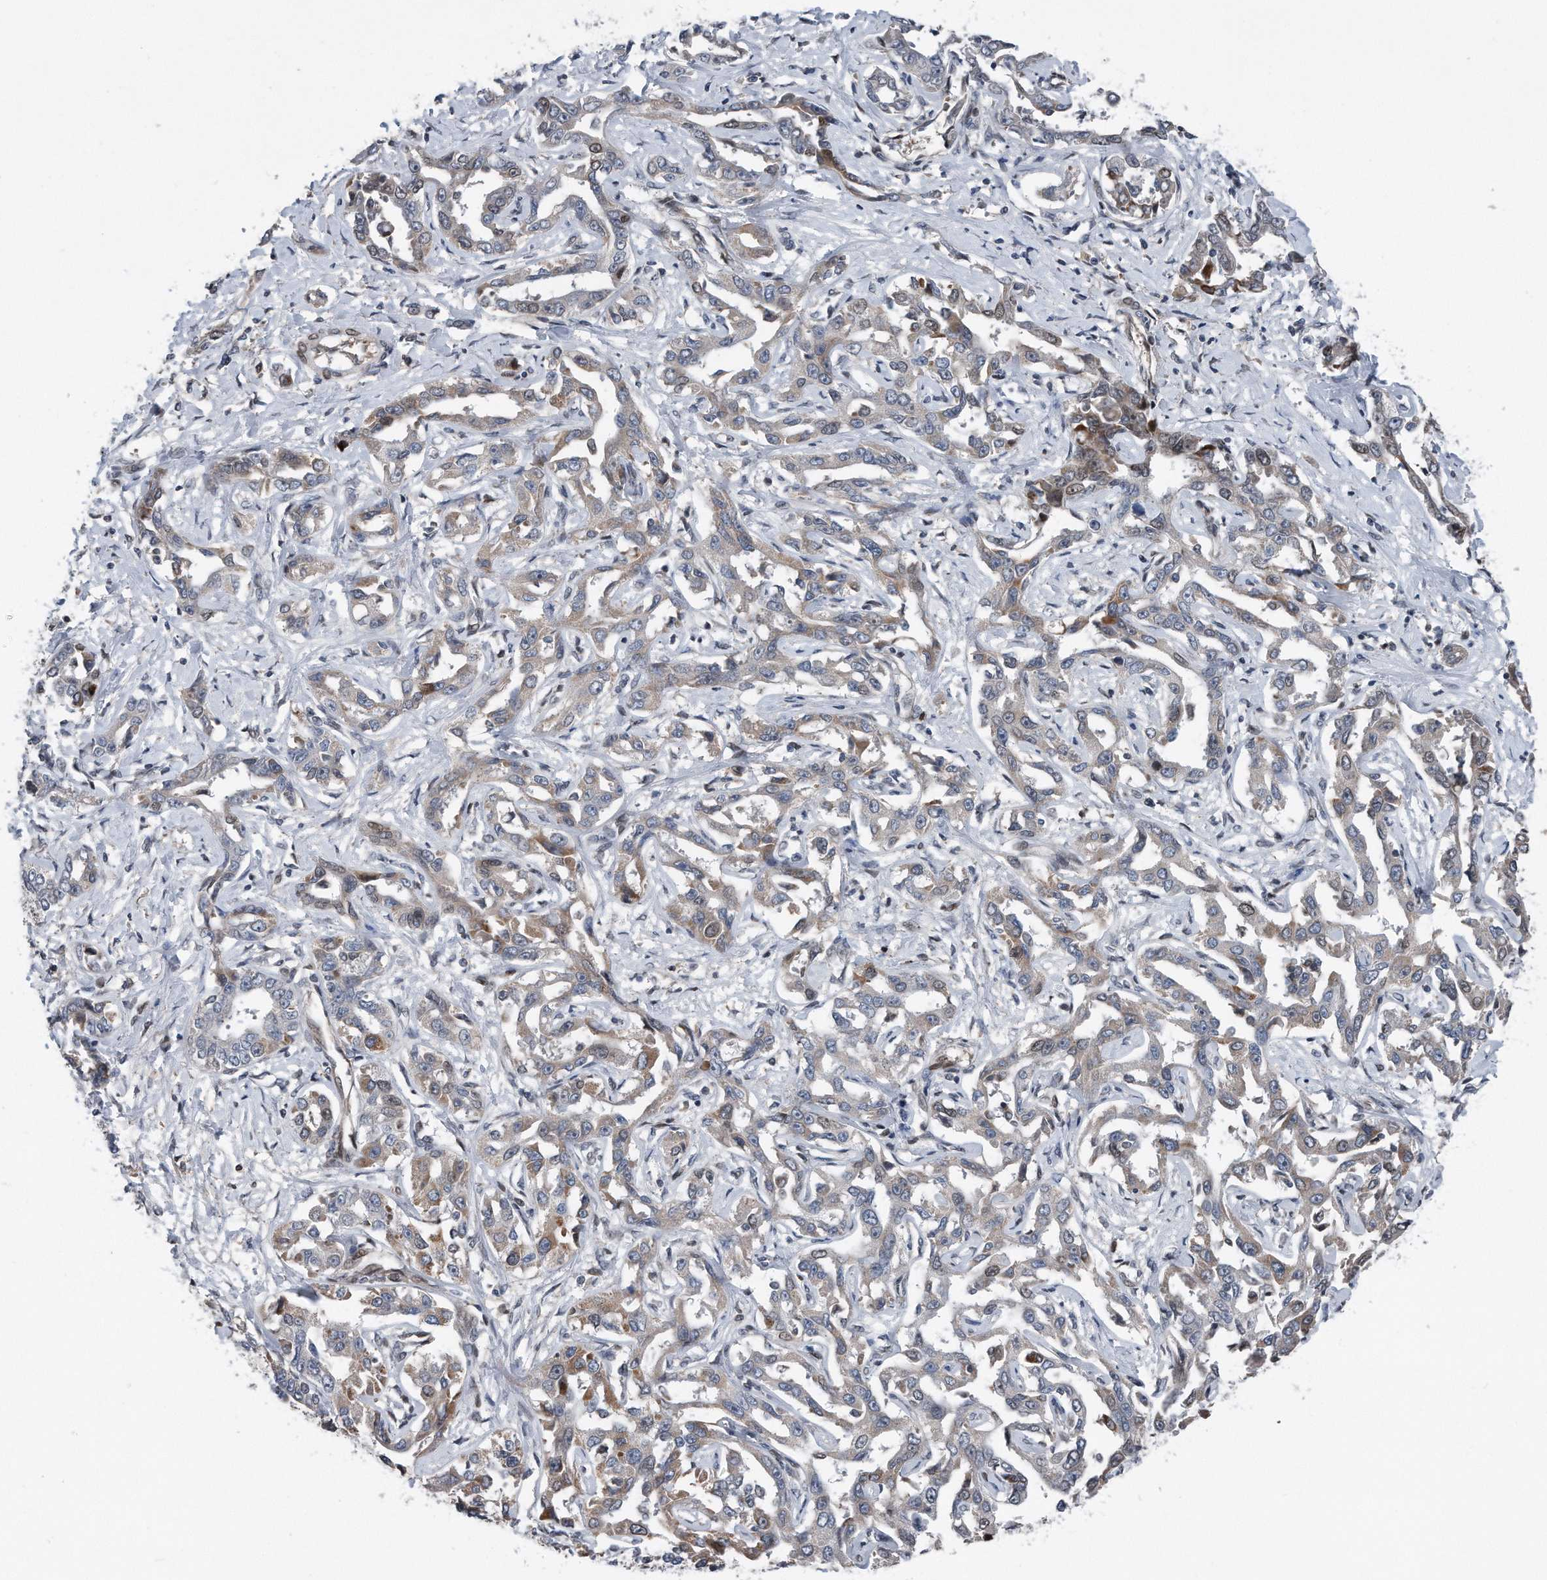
{"staining": {"intensity": "weak", "quantity": "25%-75%", "location": "cytoplasmic/membranous"}, "tissue": "liver cancer", "cell_type": "Tumor cells", "image_type": "cancer", "snomed": [{"axis": "morphology", "description": "Cholangiocarcinoma"}, {"axis": "topography", "description": "Liver"}], "caption": "A brown stain highlights weak cytoplasmic/membranous positivity of a protein in human liver cholangiocarcinoma tumor cells. (DAB (3,3'-diaminobenzidine) IHC, brown staining for protein, blue staining for nuclei).", "gene": "DST", "patient": {"sex": "male", "age": 59}}